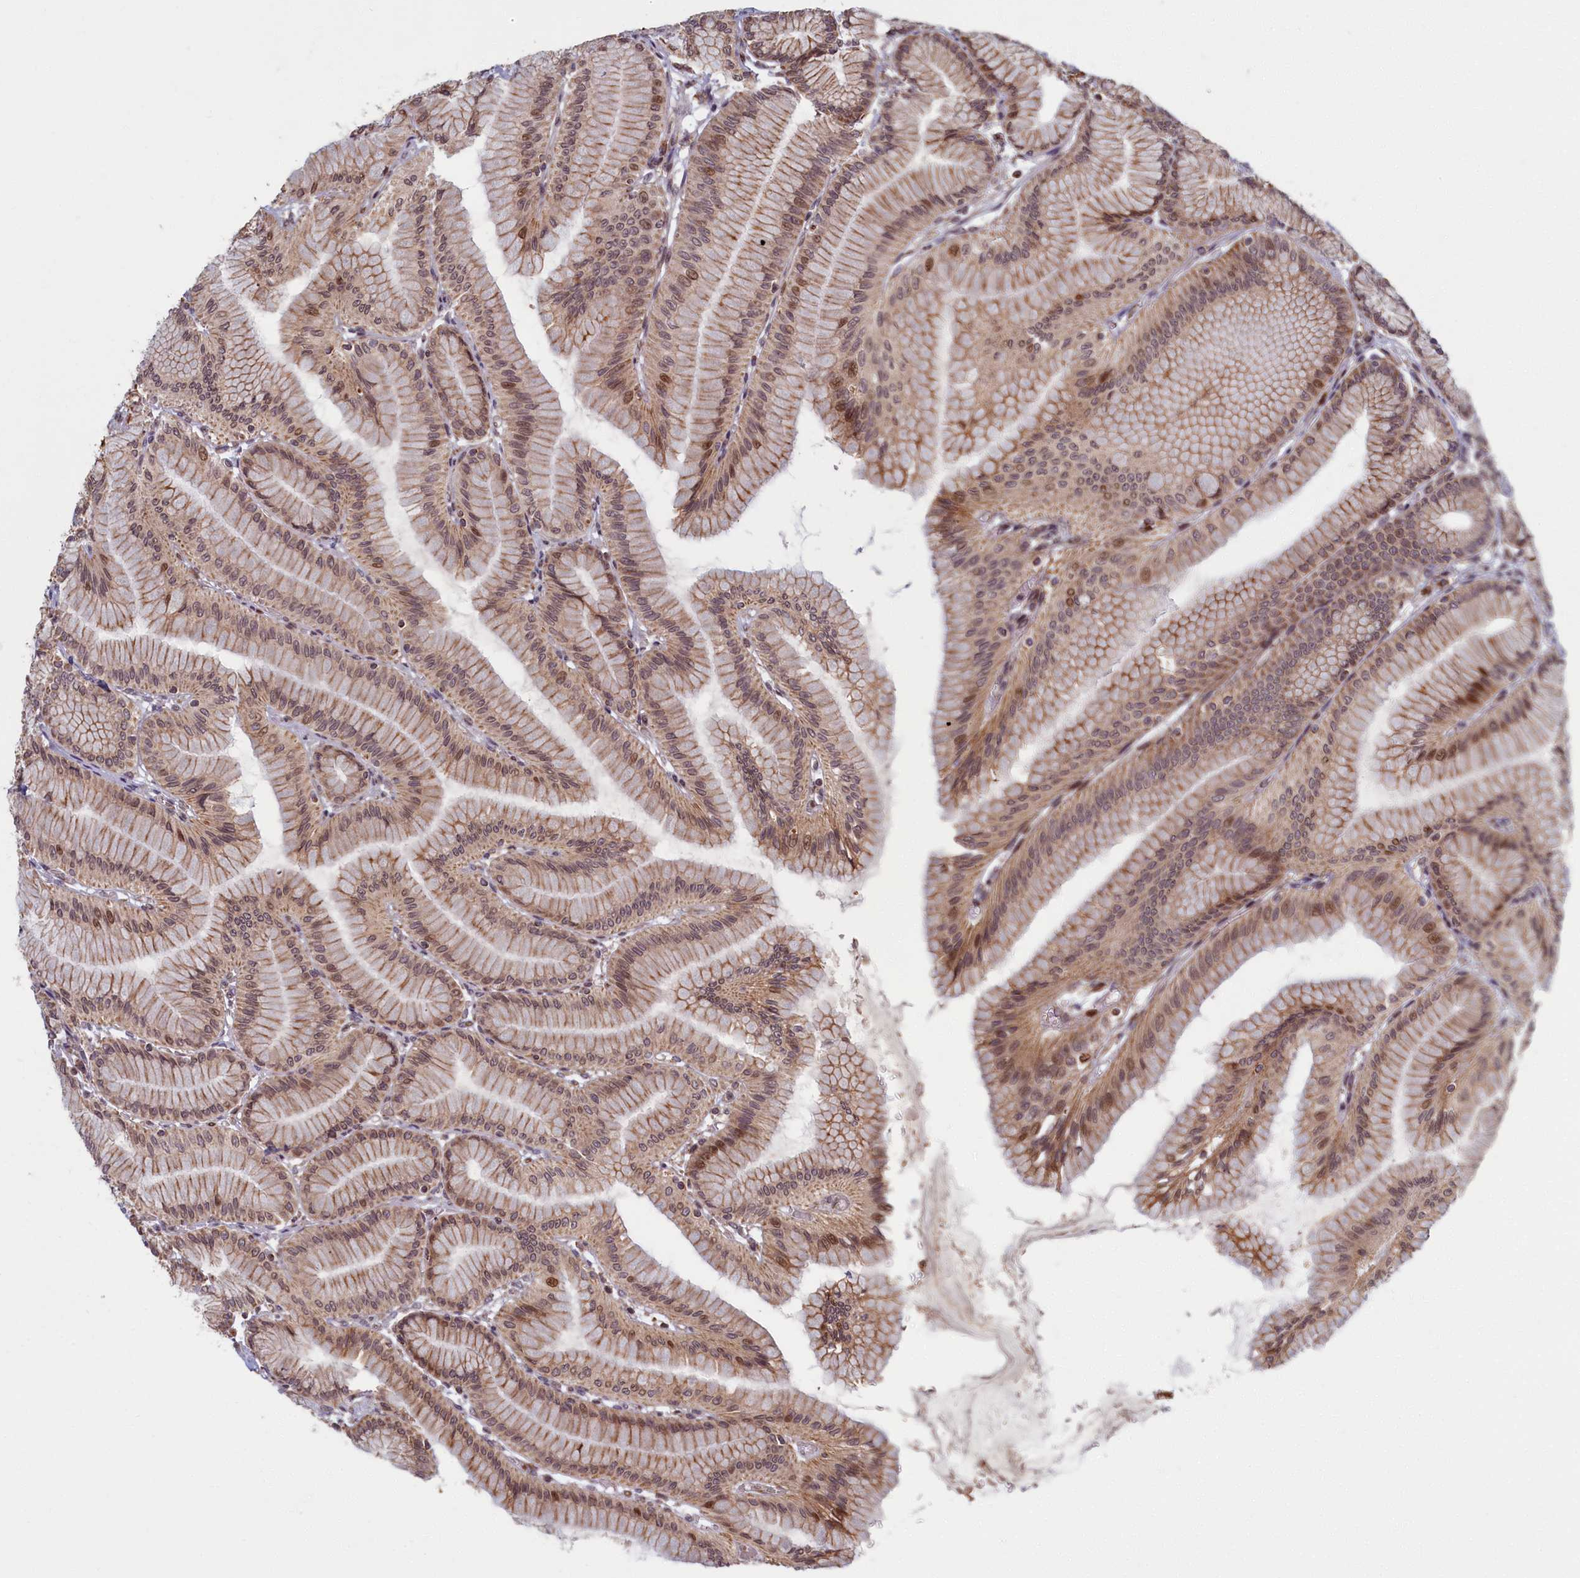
{"staining": {"intensity": "strong", "quantity": "25%-75%", "location": "cytoplasmic/membranous"}, "tissue": "stomach", "cell_type": "Glandular cells", "image_type": "normal", "snomed": [{"axis": "morphology", "description": "Normal tissue, NOS"}, {"axis": "morphology", "description": "Adenocarcinoma, NOS"}, {"axis": "morphology", "description": "Adenocarcinoma, High grade"}, {"axis": "topography", "description": "Stomach, upper"}, {"axis": "topography", "description": "Stomach"}], "caption": "Protein expression by immunohistochemistry exhibits strong cytoplasmic/membranous staining in about 25%-75% of glandular cells in normal stomach. (DAB IHC, brown staining for protein, blue staining for nuclei).", "gene": "PLA2G10", "patient": {"sex": "female", "age": 65}}